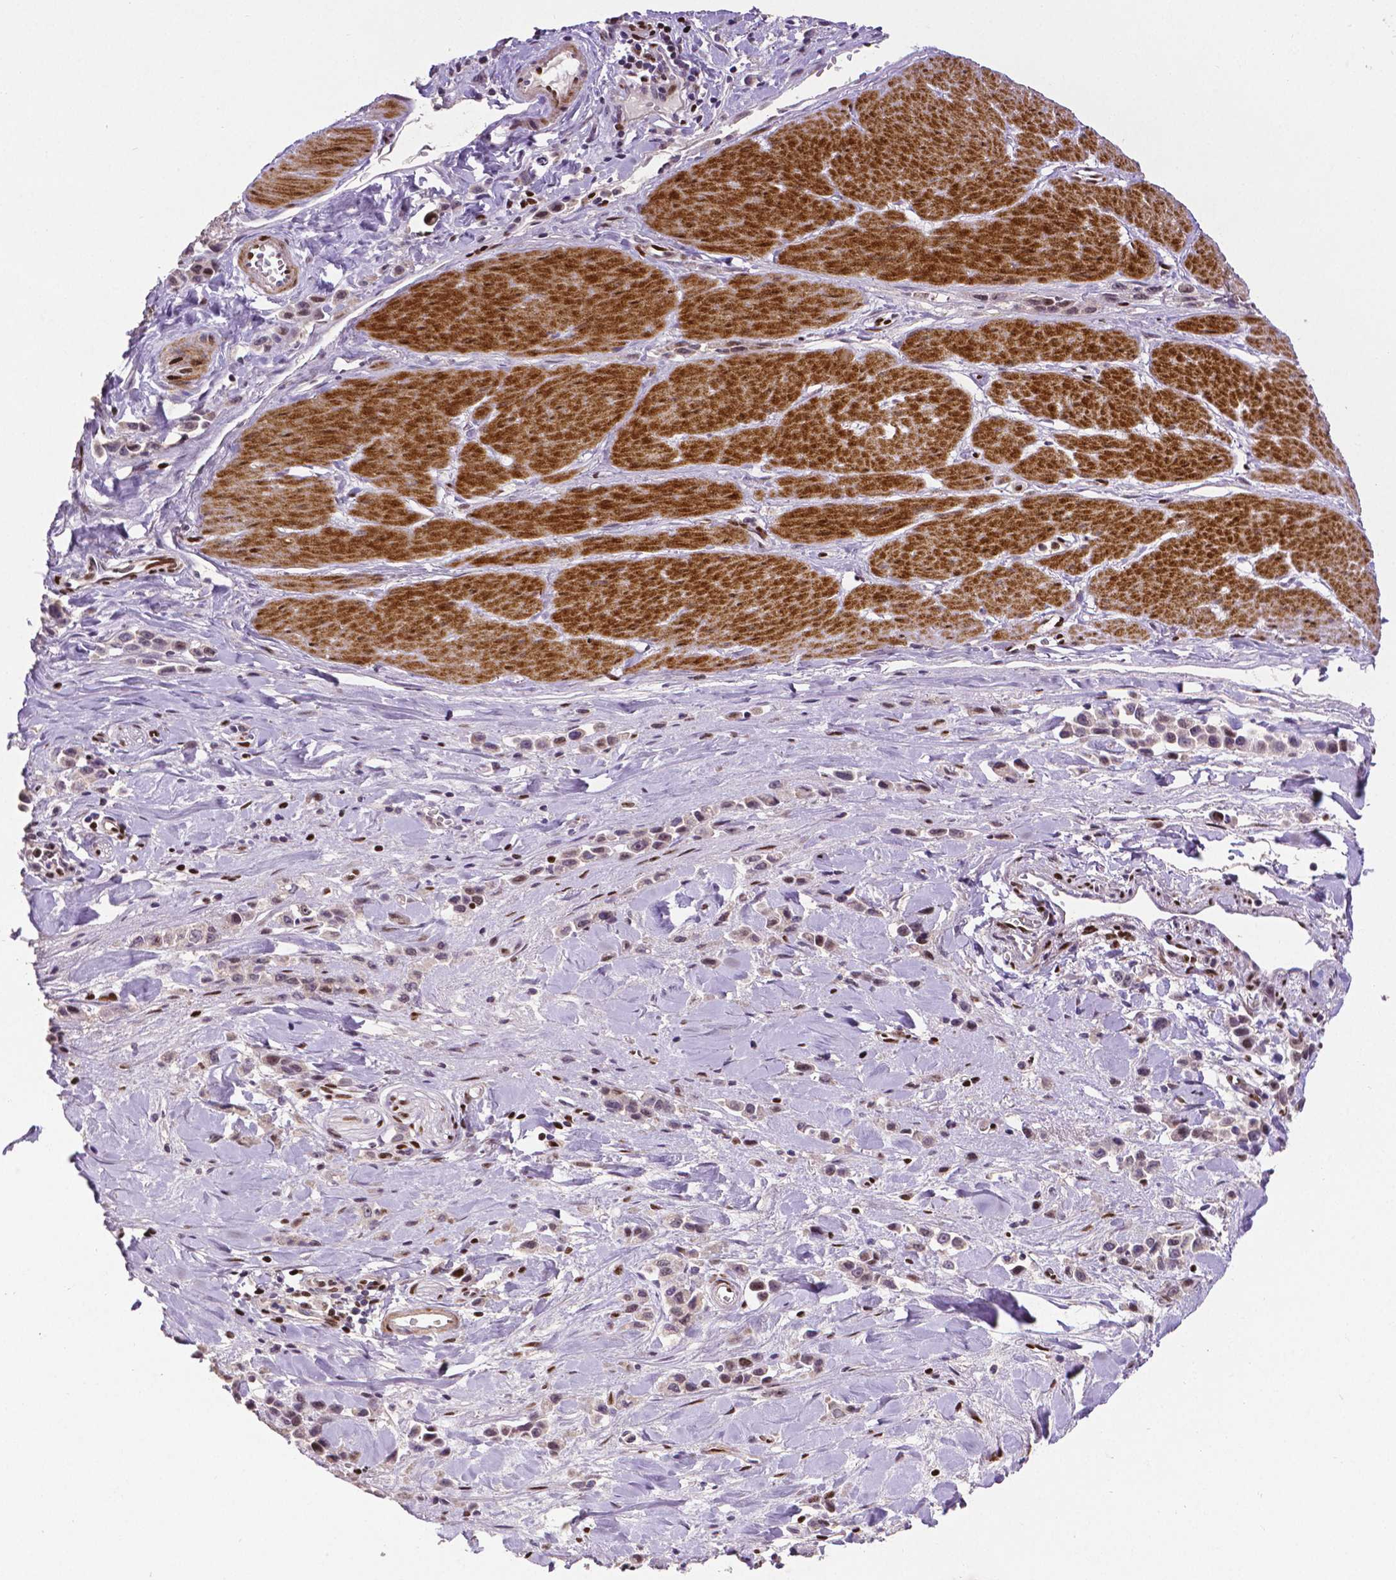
{"staining": {"intensity": "negative", "quantity": "none", "location": "none"}, "tissue": "stomach cancer", "cell_type": "Tumor cells", "image_type": "cancer", "snomed": [{"axis": "morphology", "description": "Adenocarcinoma, NOS"}, {"axis": "topography", "description": "Stomach"}], "caption": "Immunohistochemistry micrograph of human stomach adenocarcinoma stained for a protein (brown), which demonstrates no expression in tumor cells.", "gene": "CTCF", "patient": {"sex": "male", "age": 47}}